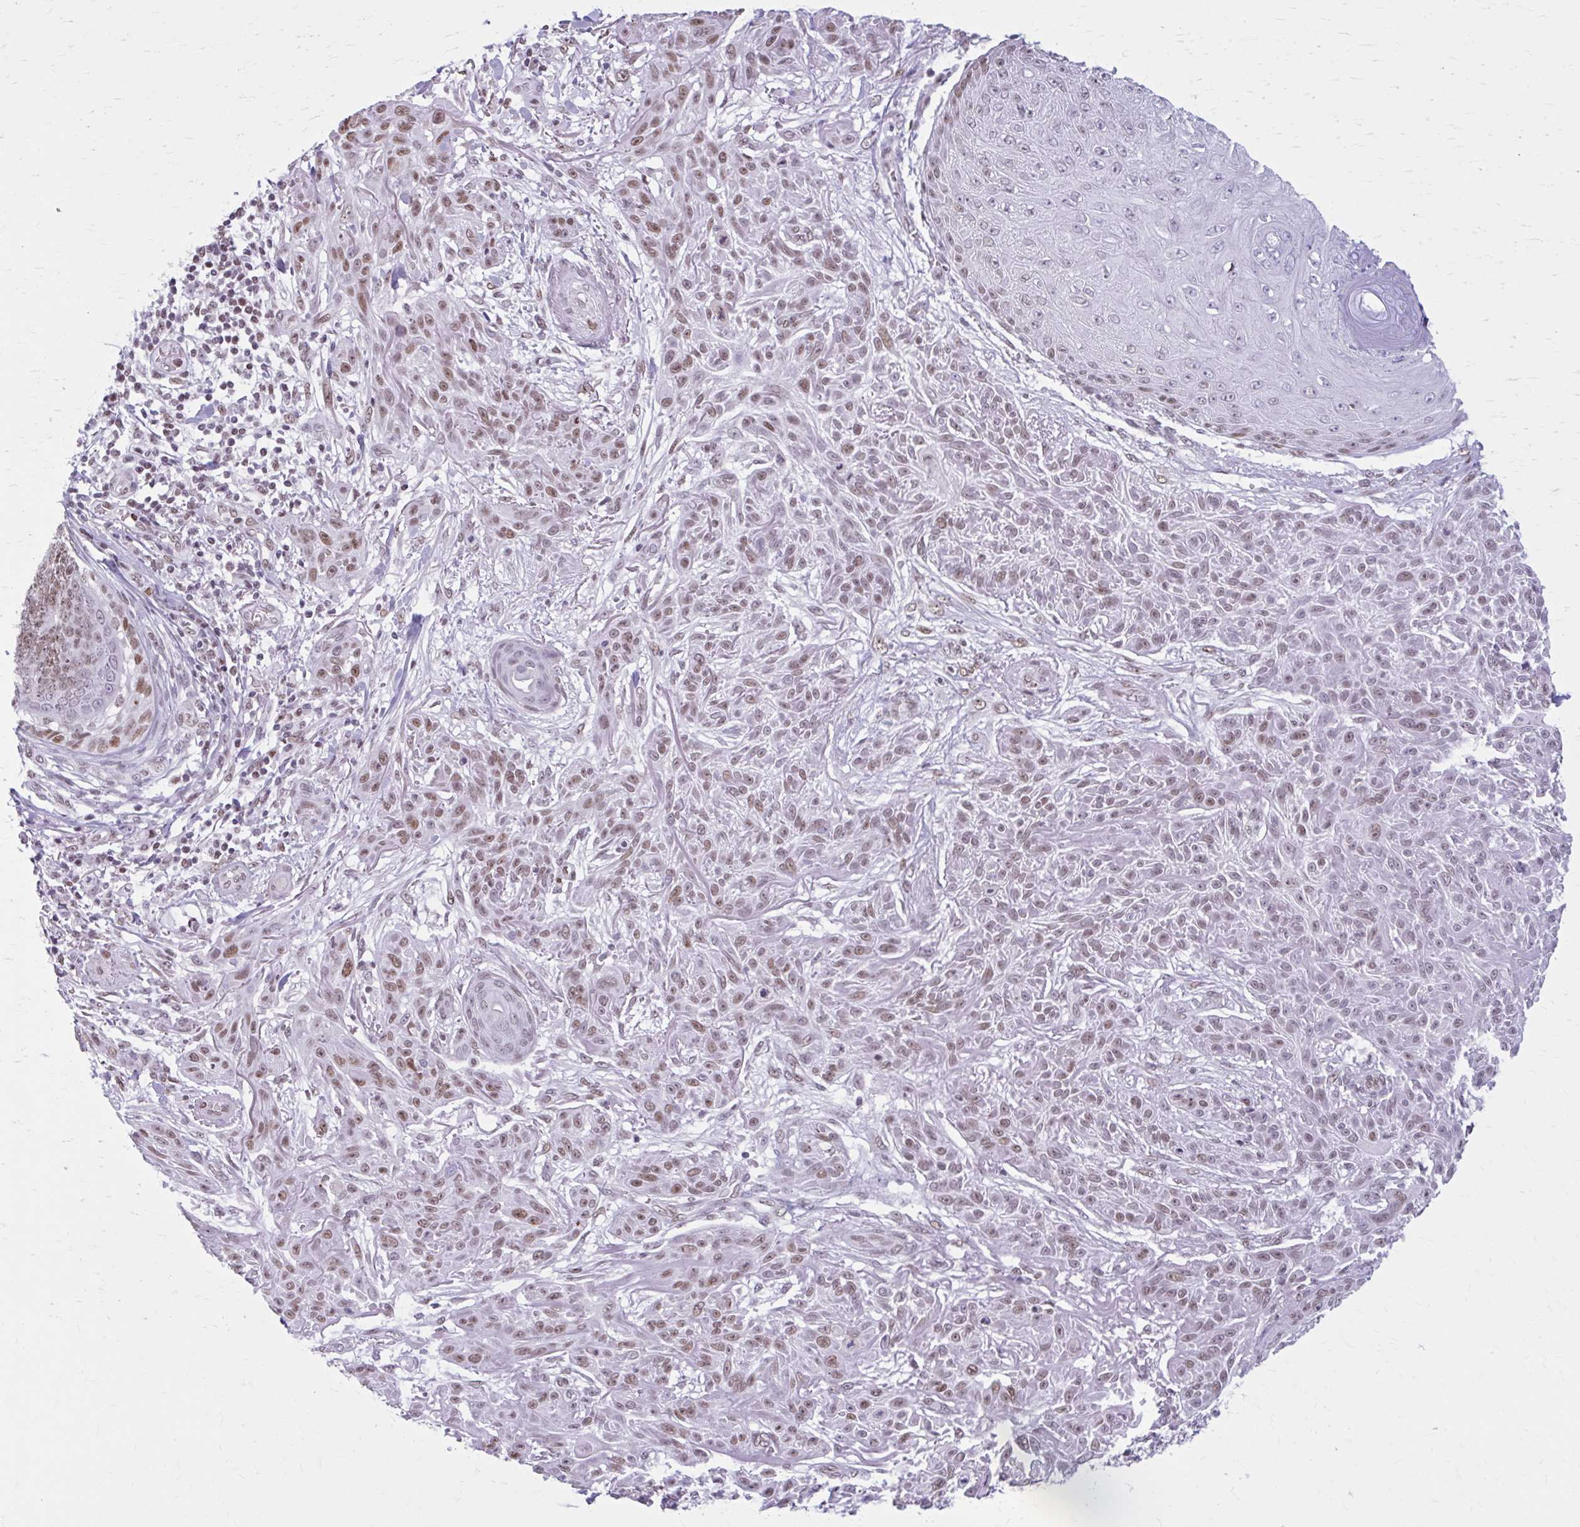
{"staining": {"intensity": "moderate", "quantity": "25%-75%", "location": "nuclear"}, "tissue": "skin cancer", "cell_type": "Tumor cells", "image_type": "cancer", "snomed": [{"axis": "morphology", "description": "Squamous cell carcinoma, NOS"}, {"axis": "topography", "description": "Skin"}], "caption": "Protein analysis of skin squamous cell carcinoma tissue shows moderate nuclear positivity in about 25%-75% of tumor cells.", "gene": "PABIR1", "patient": {"sex": "male", "age": 86}}